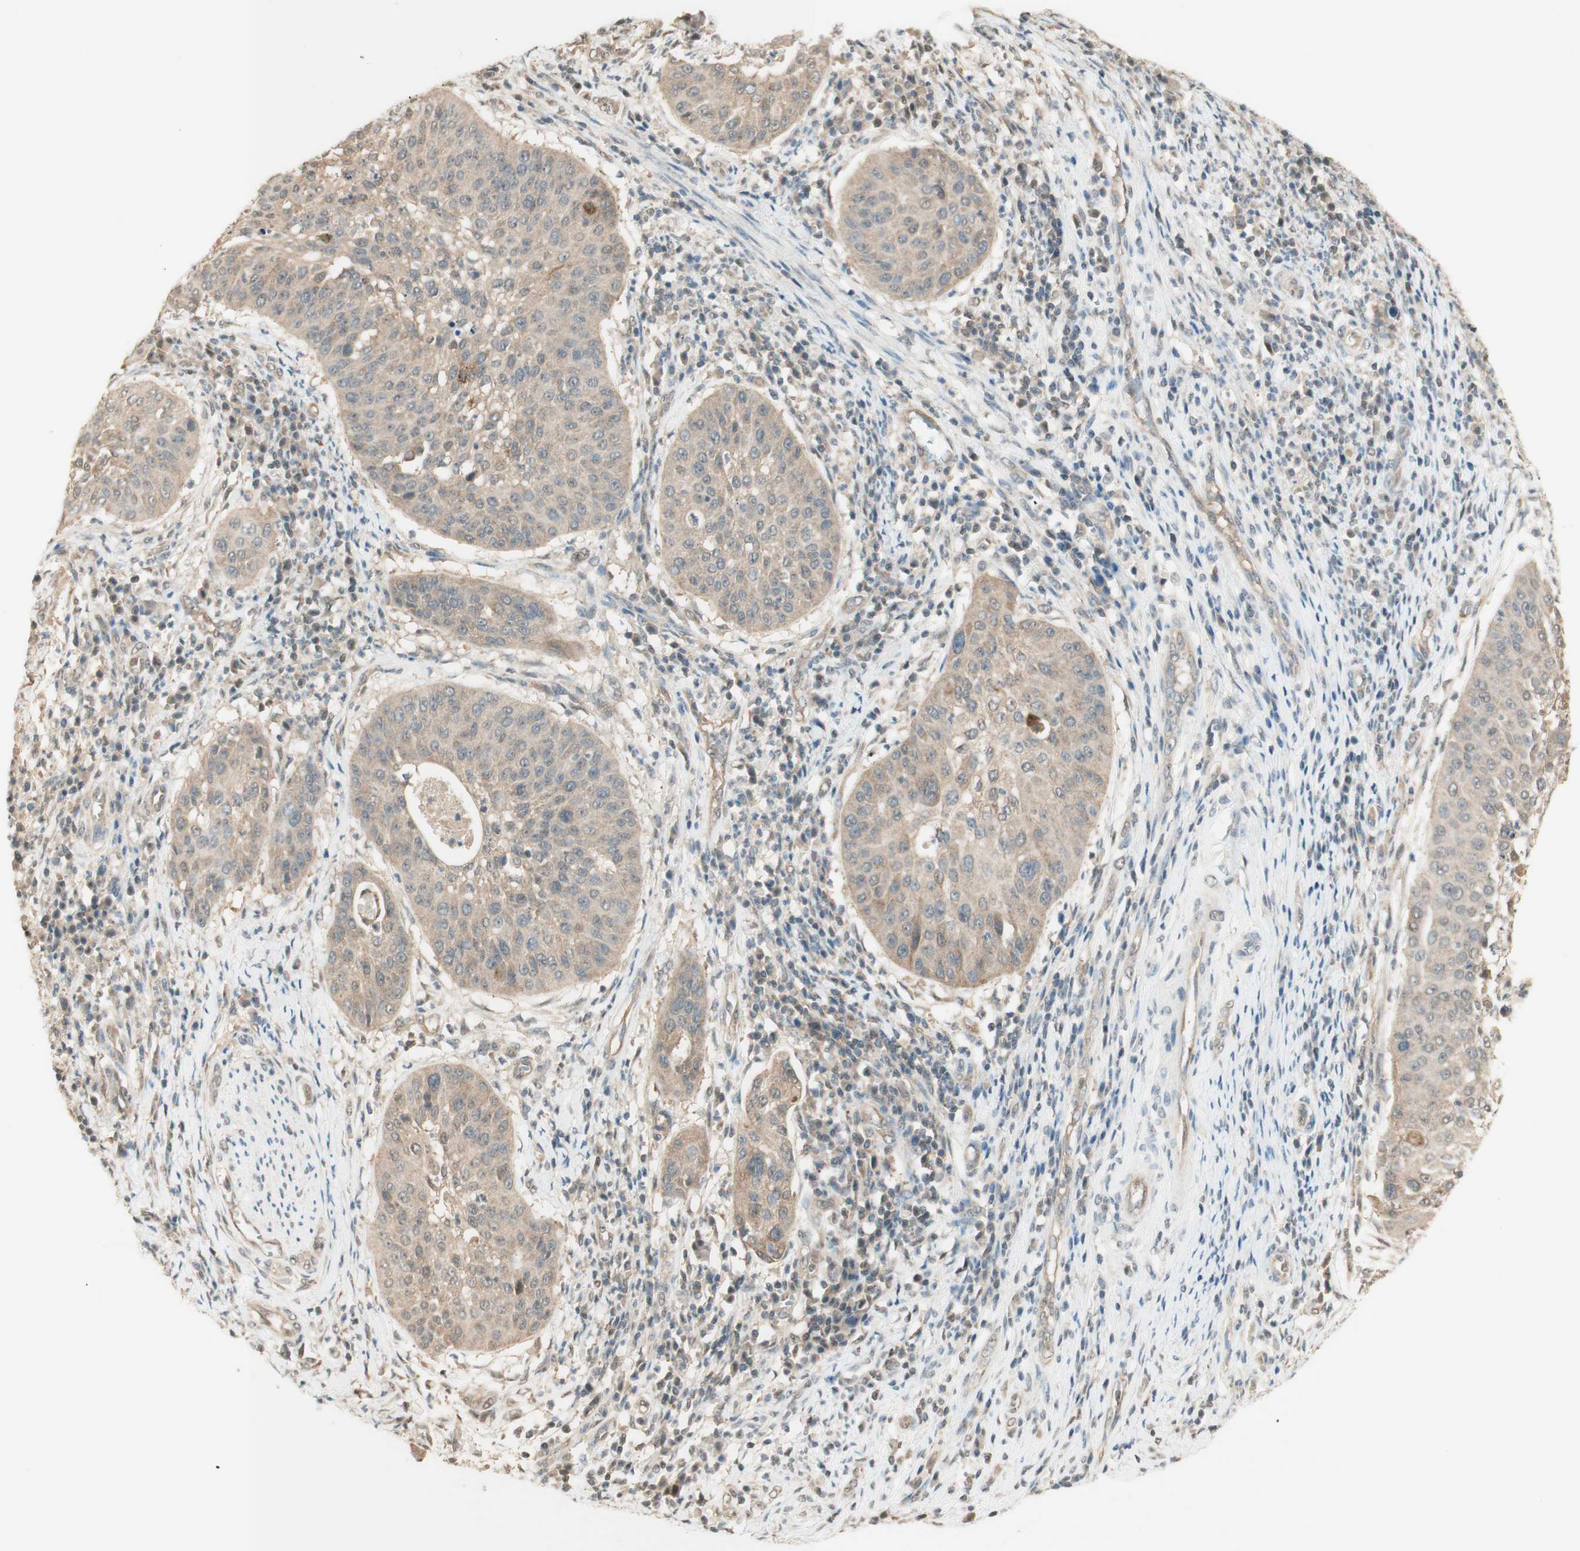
{"staining": {"intensity": "weak", "quantity": ">75%", "location": "cytoplasmic/membranous"}, "tissue": "cervical cancer", "cell_type": "Tumor cells", "image_type": "cancer", "snomed": [{"axis": "morphology", "description": "Normal tissue, NOS"}, {"axis": "morphology", "description": "Squamous cell carcinoma, NOS"}, {"axis": "topography", "description": "Cervix"}], "caption": "A micrograph of squamous cell carcinoma (cervical) stained for a protein displays weak cytoplasmic/membranous brown staining in tumor cells.", "gene": "SPINT2", "patient": {"sex": "female", "age": 39}}